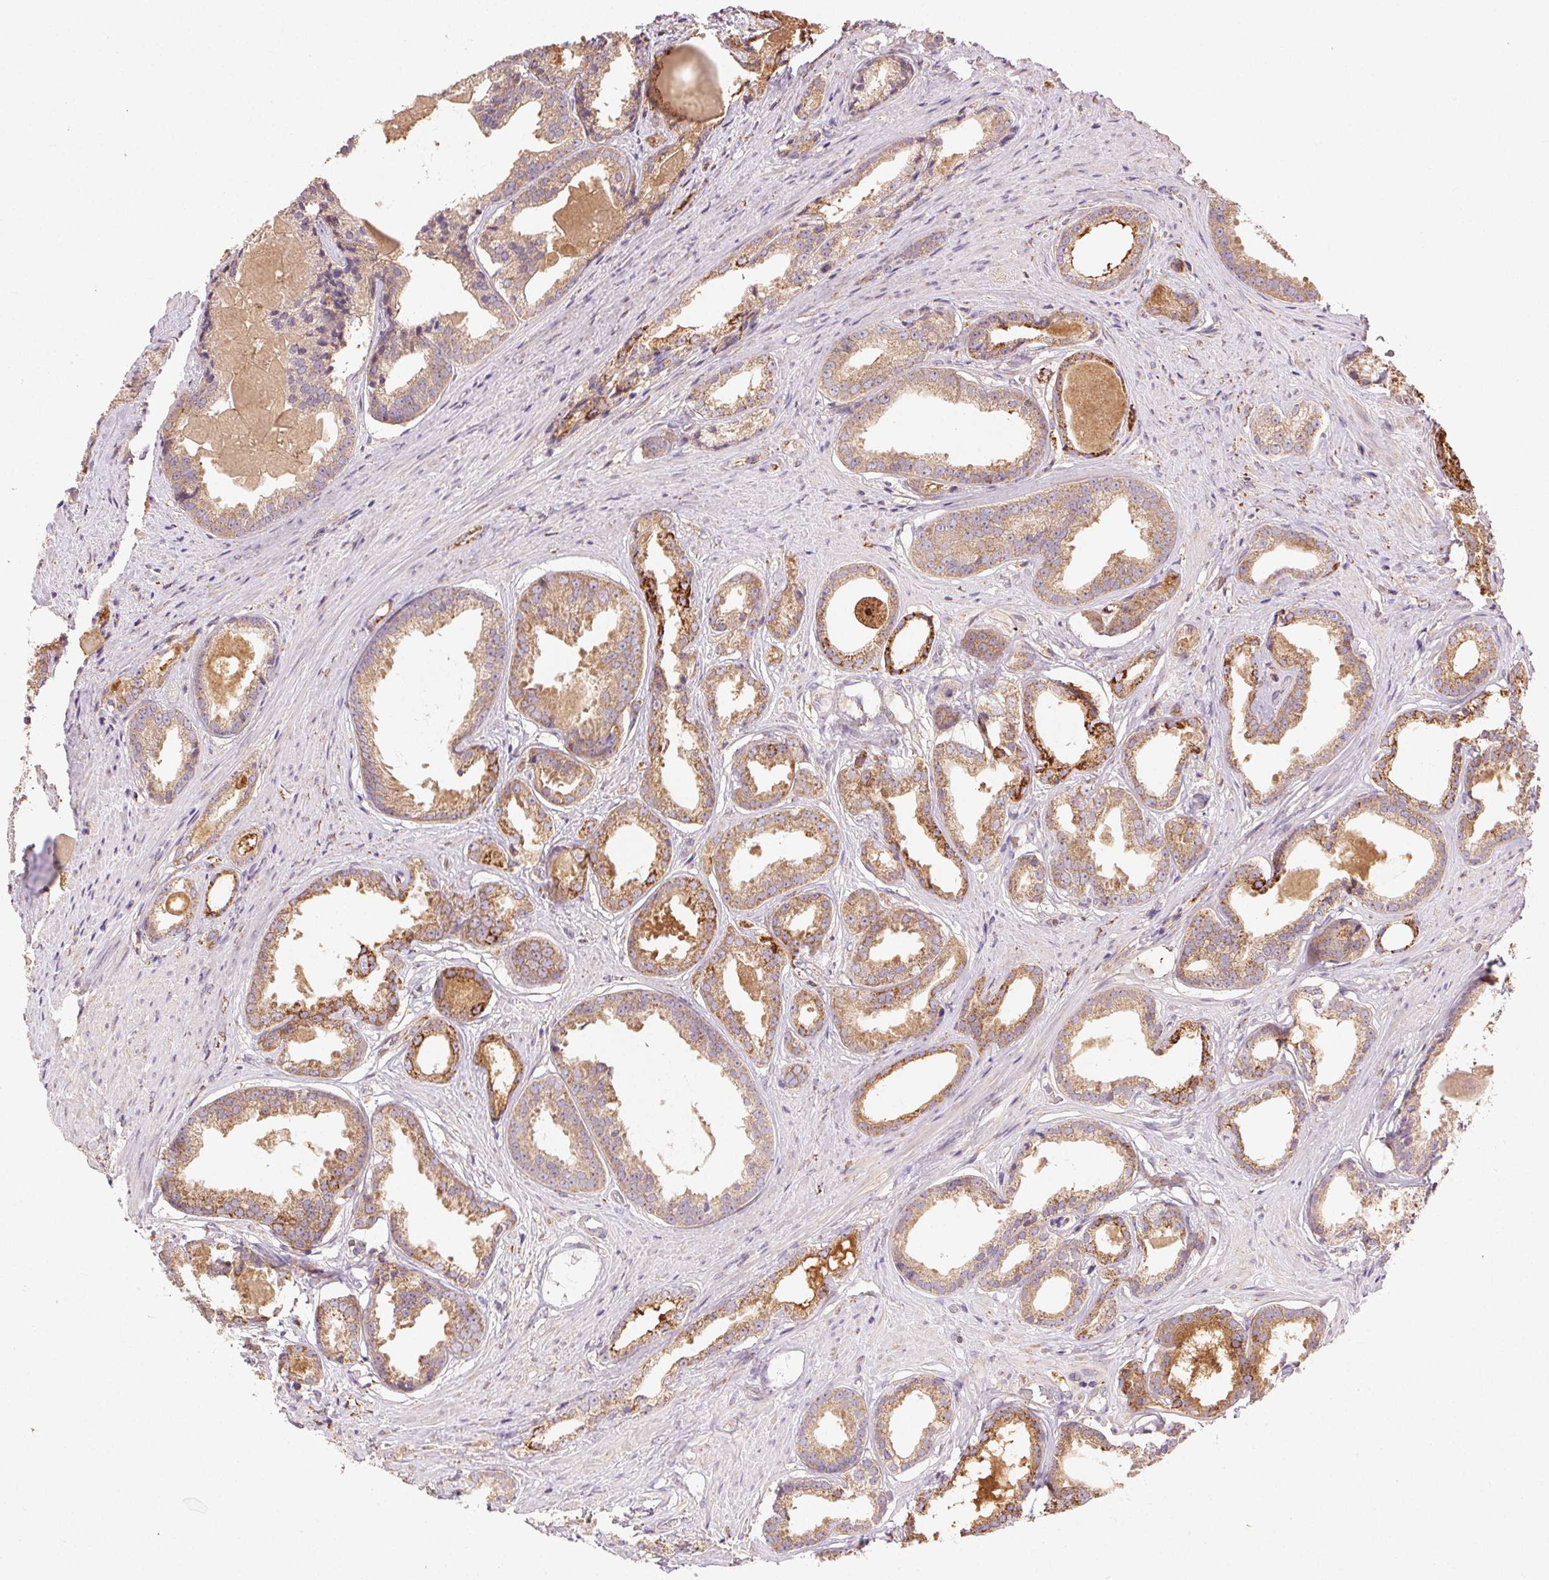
{"staining": {"intensity": "moderate", "quantity": ">75%", "location": "cytoplasmic/membranous"}, "tissue": "prostate cancer", "cell_type": "Tumor cells", "image_type": "cancer", "snomed": [{"axis": "morphology", "description": "Adenocarcinoma, Low grade"}, {"axis": "topography", "description": "Prostate"}], "caption": "Prostate cancer (adenocarcinoma (low-grade)) tissue reveals moderate cytoplasmic/membranous expression in about >75% of tumor cells, visualized by immunohistochemistry.", "gene": "FNBP1L", "patient": {"sex": "male", "age": 65}}